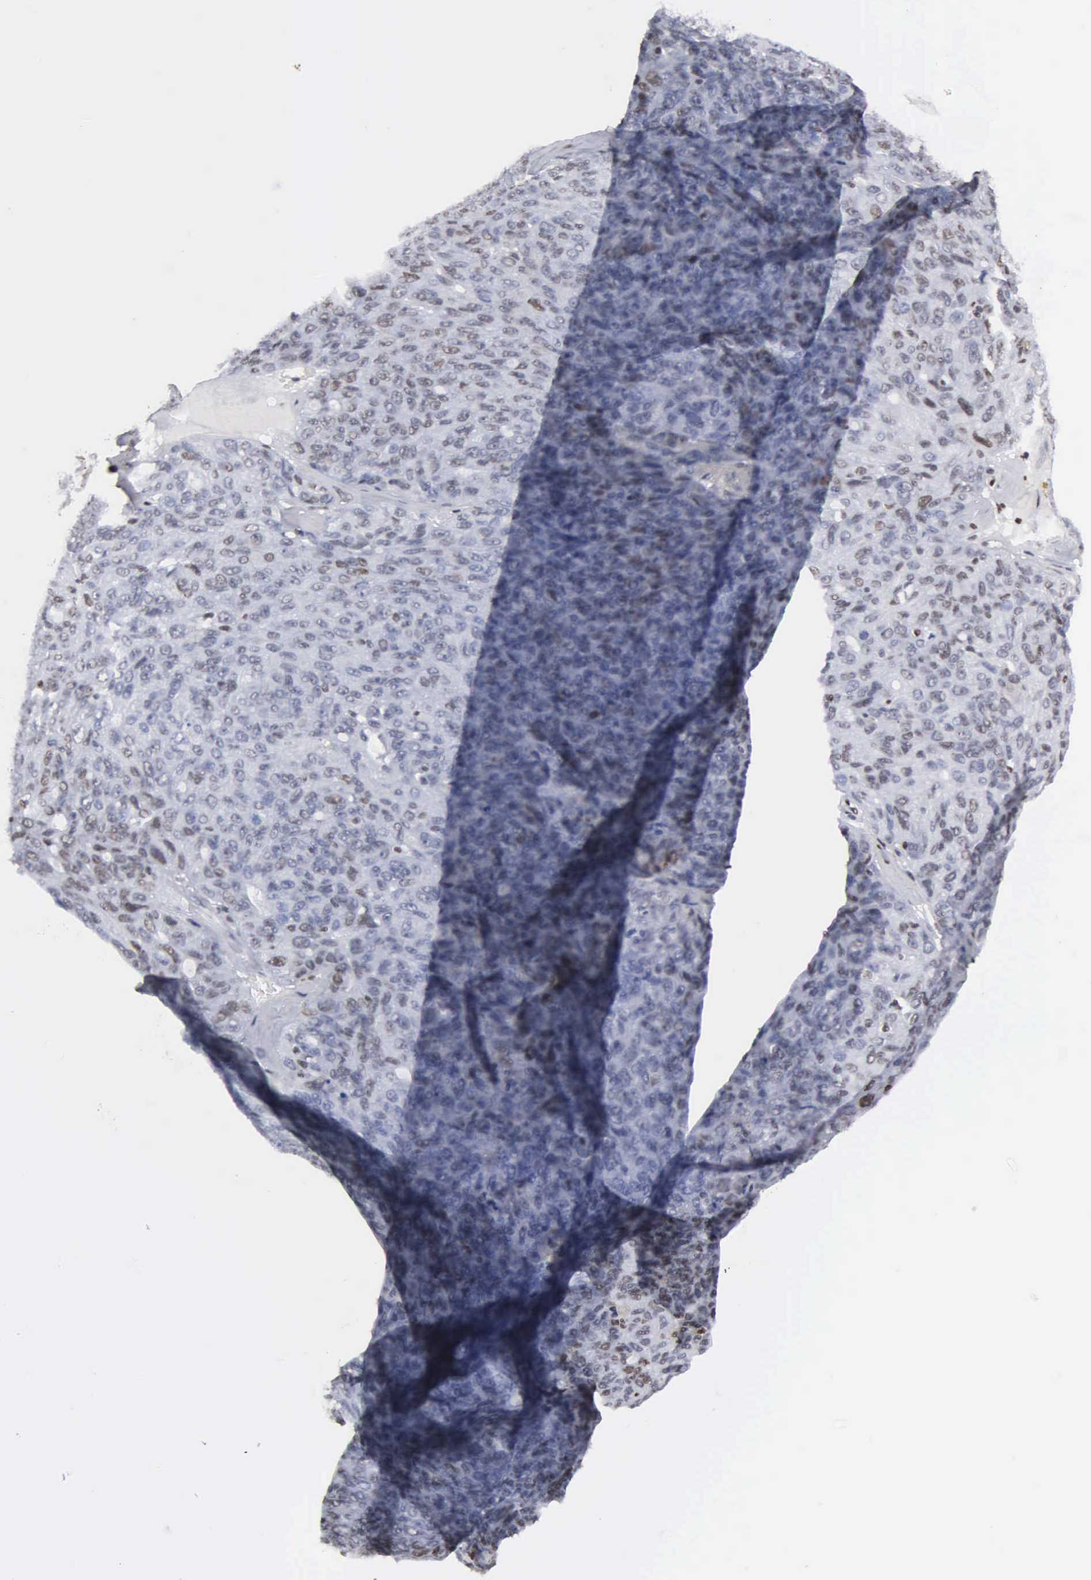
{"staining": {"intensity": "weak", "quantity": "<25%", "location": "nuclear"}, "tissue": "ovarian cancer", "cell_type": "Tumor cells", "image_type": "cancer", "snomed": [{"axis": "morphology", "description": "Carcinoma, endometroid"}, {"axis": "topography", "description": "Ovary"}], "caption": "There is no significant staining in tumor cells of endometroid carcinoma (ovarian). (Immunohistochemistry, brightfield microscopy, high magnification).", "gene": "CCNG1", "patient": {"sex": "female", "age": 60}}